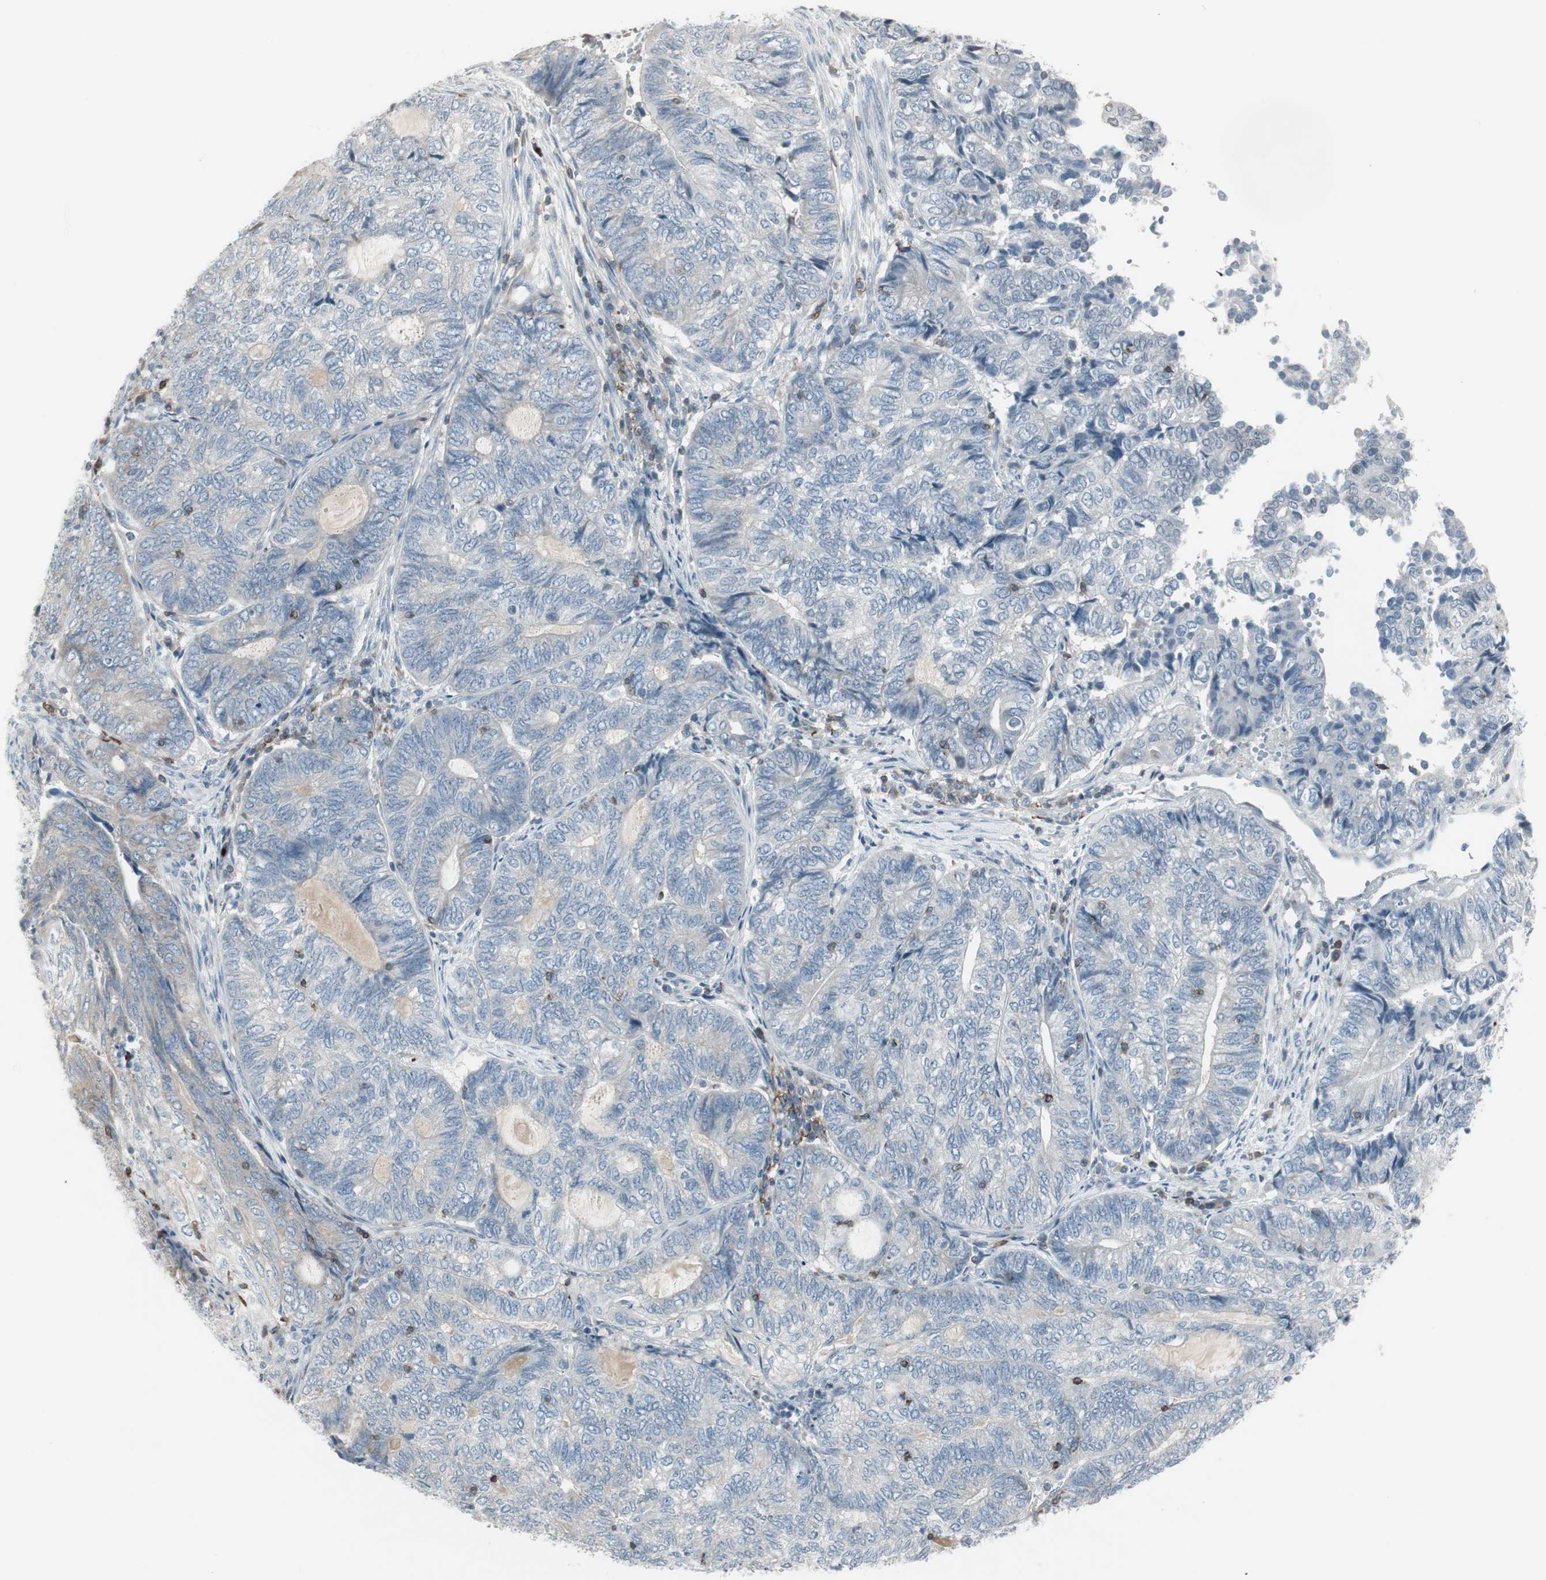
{"staining": {"intensity": "negative", "quantity": "none", "location": "none"}, "tissue": "endometrial cancer", "cell_type": "Tumor cells", "image_type": "cancer", "snomed": [{"axis": "morphology", "description": "Adenocarcinoma, NOS"}, {"axis": "topography", "description": "Uterus"}, {"axis": "topography", "description": "Endometrium"}], "caption": "This is an IHC micrograph of human endometrial cancer. There is no staining in tumor cells.", "gene": "MAP4K4", "patient": {"sex": "female", "age": 70}}